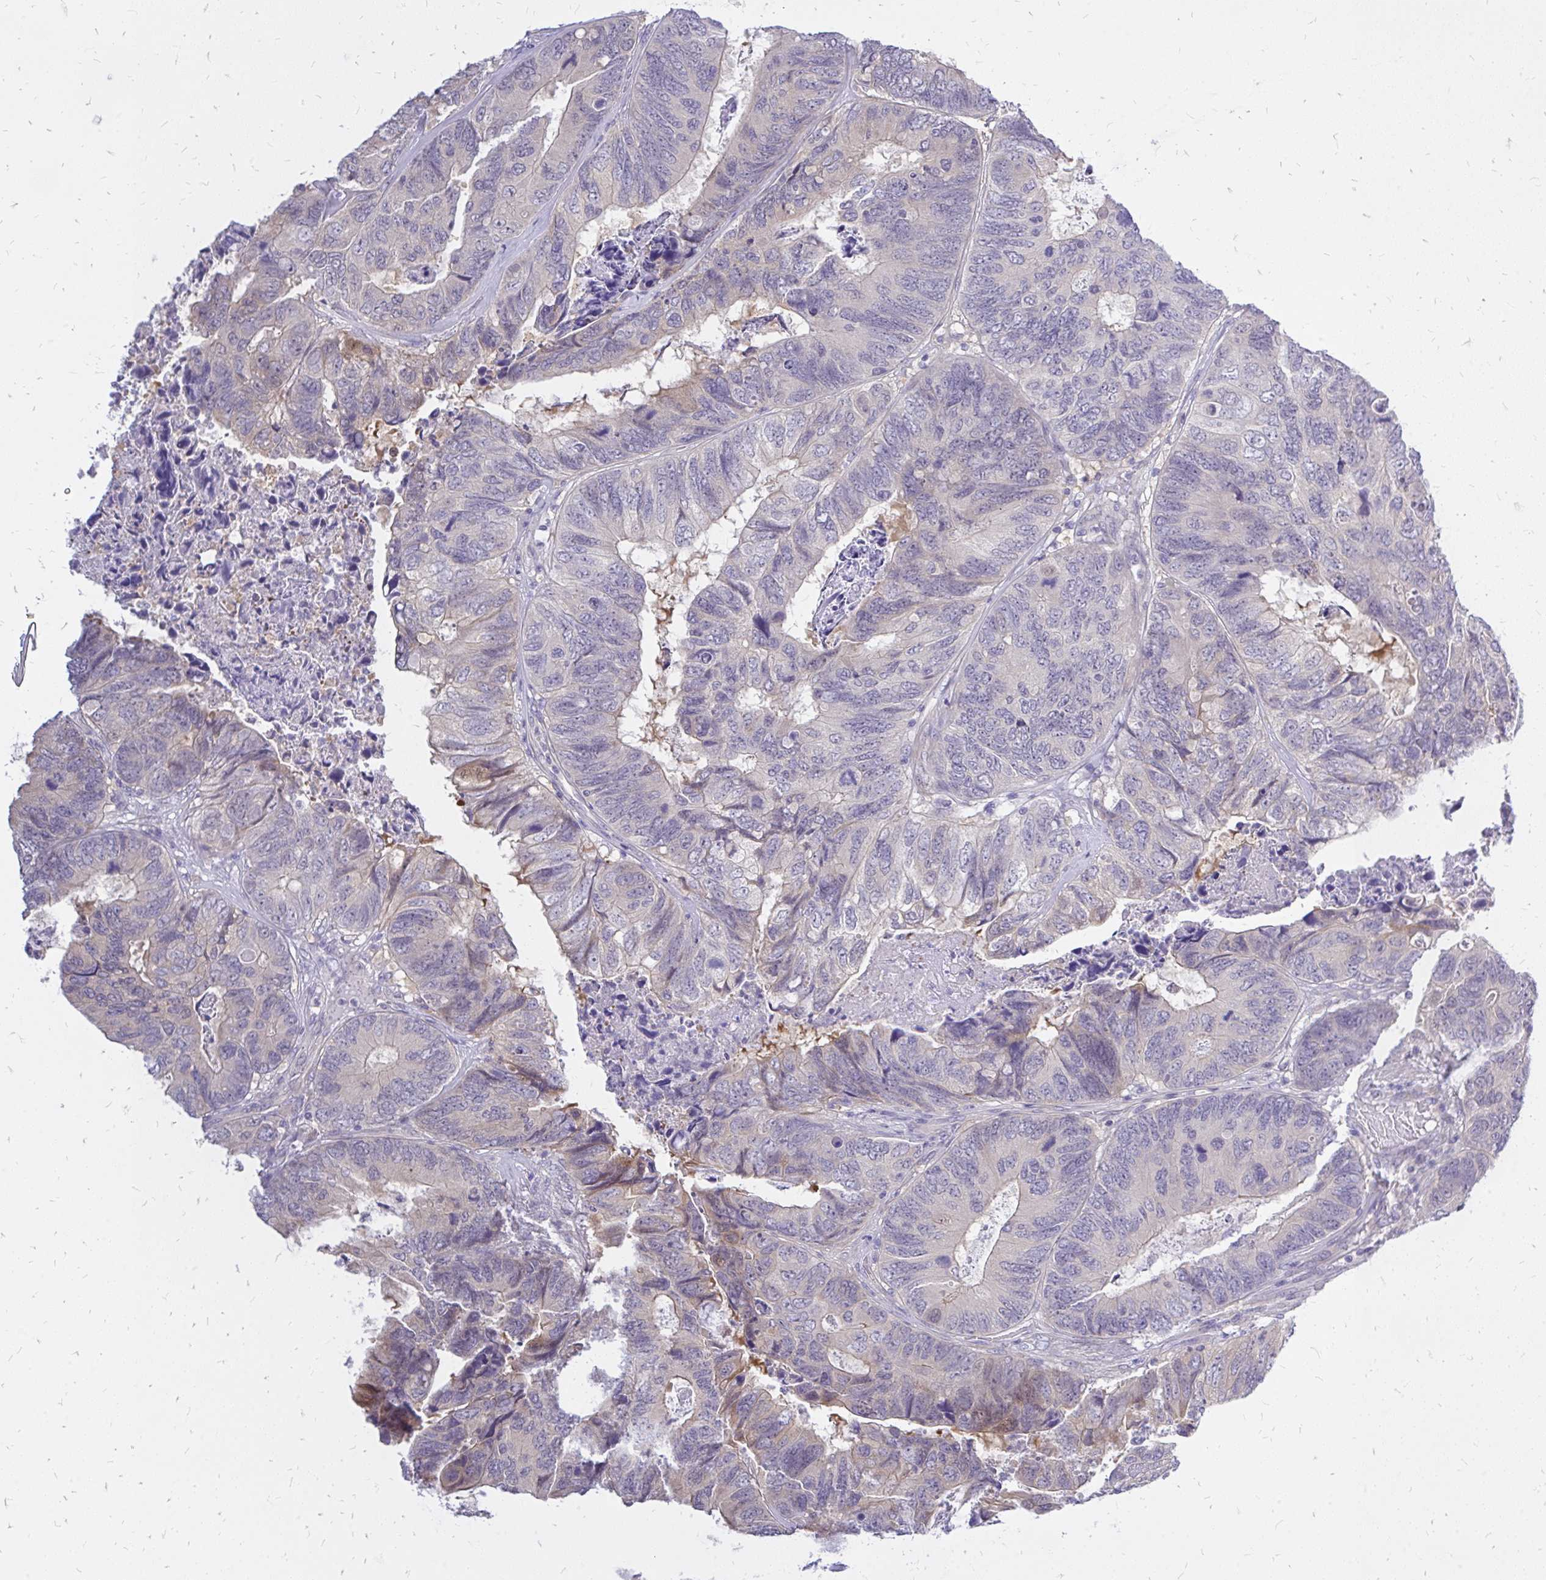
{"staining": {"intensity": "weak", "quantity": "<25%", "location": "cytoplasmic/membranous"}, "tissue": "colorectal cancer", "cell_type": "Tumor cells", "image_type": "cancer", "snomed": [{"axis": "morphology", "description": "Adenocarcinoma, NOS"}, {"axis": "topography", "description": "Colon"}], "caption": "Colorectal cancer (adenocarcinoma) was stained to show a protein in brown. There is no significant expression in tumor cells.", "gene": "MAP1LC3A", "patient": {"sex": "female", "age": 67}}